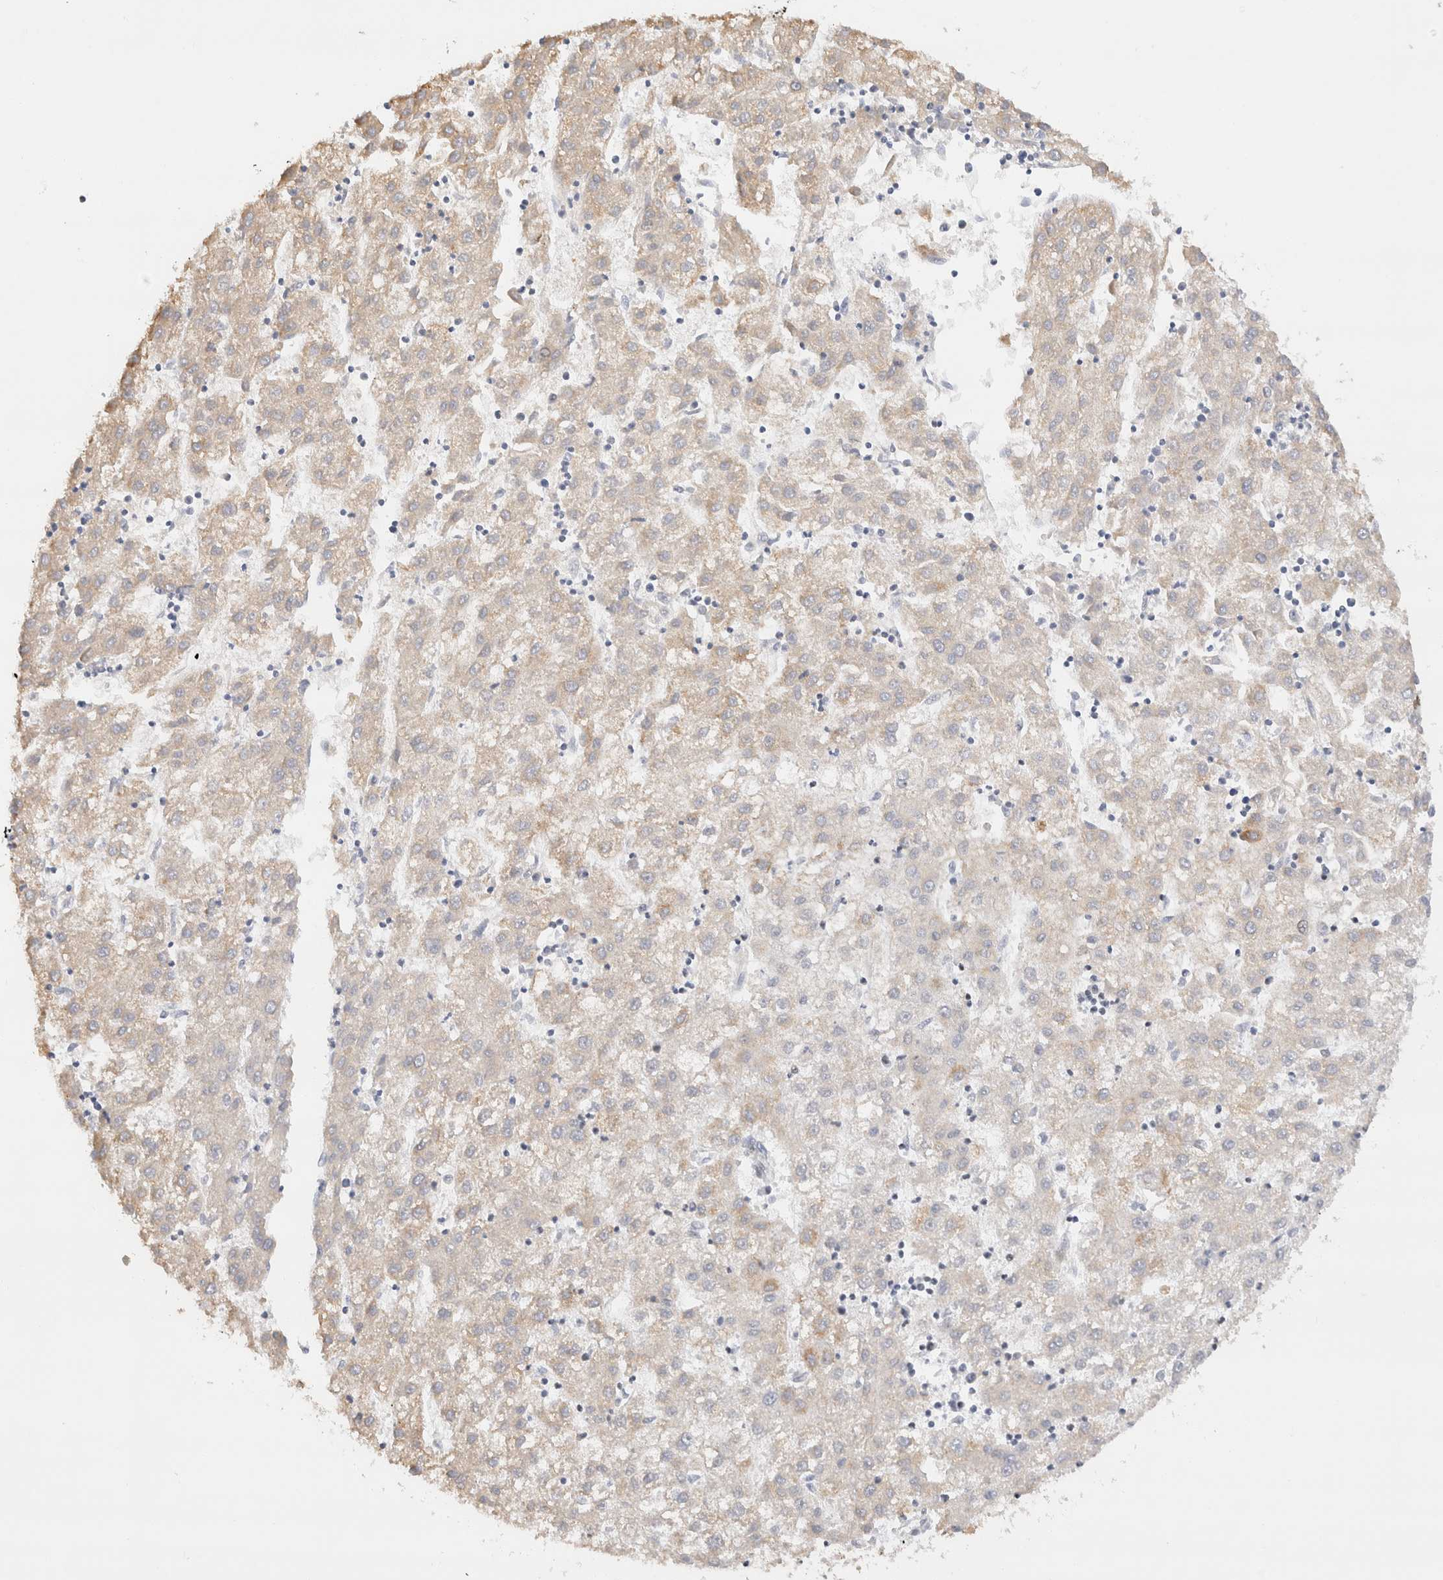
{"staining": {"intensity": "weak", "quantity": "<25%", "location": "cytoplasmic/membranous"}, "tissue": "liver cancer", "cell_type": "Tumor cells", "image_type": "cancer", "snomed": [{"axis": "morphology", "description": "Carcinoma, Hepatocellular, NOS"}, {"axis": "topography", "description": "Liver"}], "caption": "There is no significant positivity in tumor cells of liver cancer. The staining was performed using DAB to visualize the protein expression in brown, while the nuclei were stained in blue with hematoxylin (Magnification: 20x).", "gene": "ZNF282", "patient": {"sex": "male", "age": 72}}